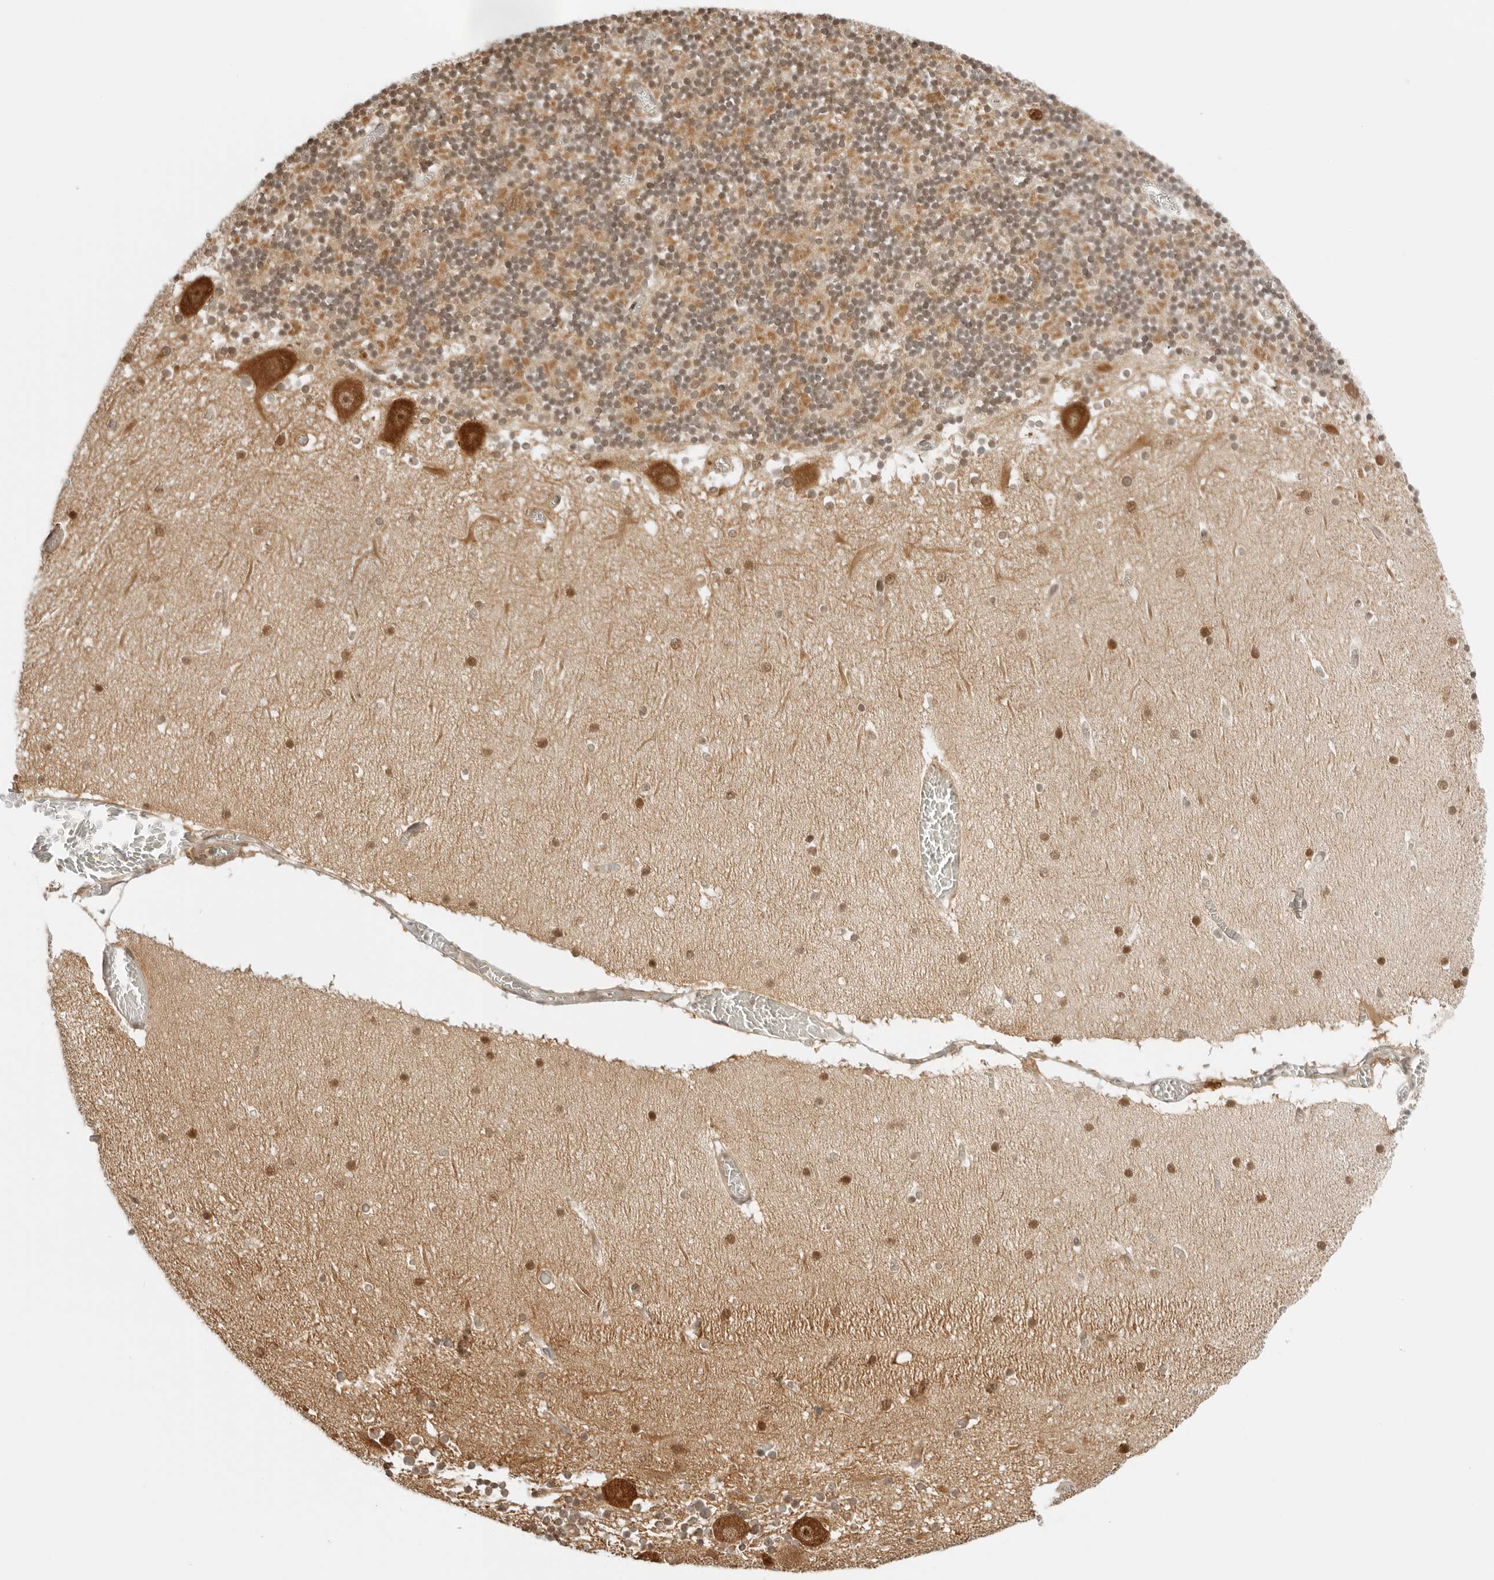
{"staining": {"intensity": "moderate", "quantity": "<25%", "location": "cytoplasmic/membranous"}, "tissue": "cerebellum", "cell_type": "Cells in granular layer", "image_type": "normal", "snomed": [{"axis": "morphology", "description": "Normal tissue, NOS"}, {"axis": "topography", "description": "Cerebellum"}], "caption": "DAB immunohistochemical staining of normal human cerebellum exhibits moderate cytoplasmic/membranous protein expression in approximately <25% of cells in granular layer.", "gene": "RC3H1", "patient": {"sex": "female", "age": 28}}